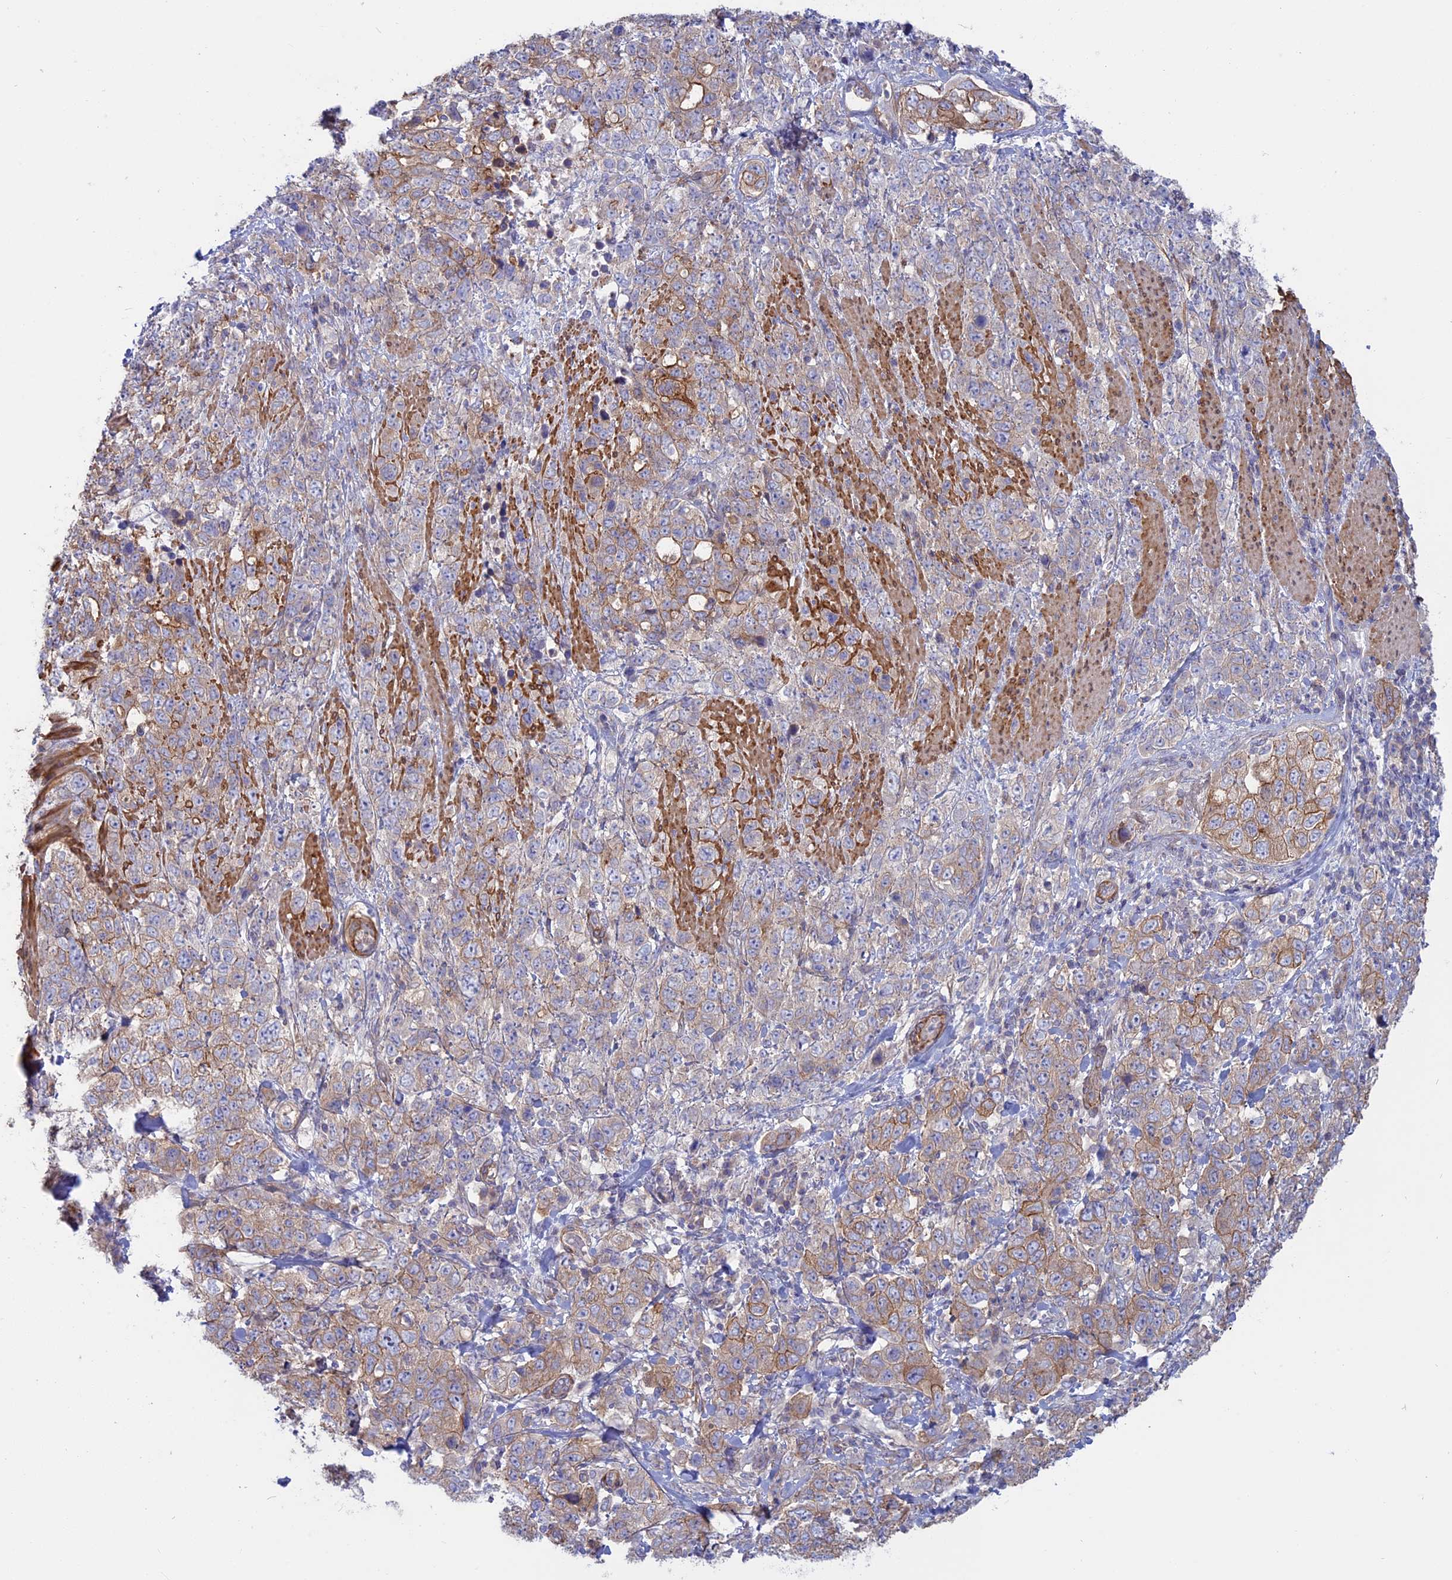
{"staining": {"intensity": "weak", "quantity": "25%-75%", "location": "cytoplasmic/membranous"}, "tissue": "stomach cancer", "cell_type": "Tumor cells", "image_type": "cancer", "snomed": [{"axis": "morphology", "description": "Adenocarcinoma, NOS"}, {"axis": "topography", "description": "Stomach"}], "caption": "Protein staining of stomach cancer tissue demonstrates weak cytoplasmic/membranous positivity in about 25%-75% of tumor cells. The staining was performed using DAB (3,3'-diaminobenzidine), with brown indicating positive protein expression. Nuclei are stained blue with hematoxylin.", "gene": "MYO5B", "patient": {"sex": "male", "age": 48}}